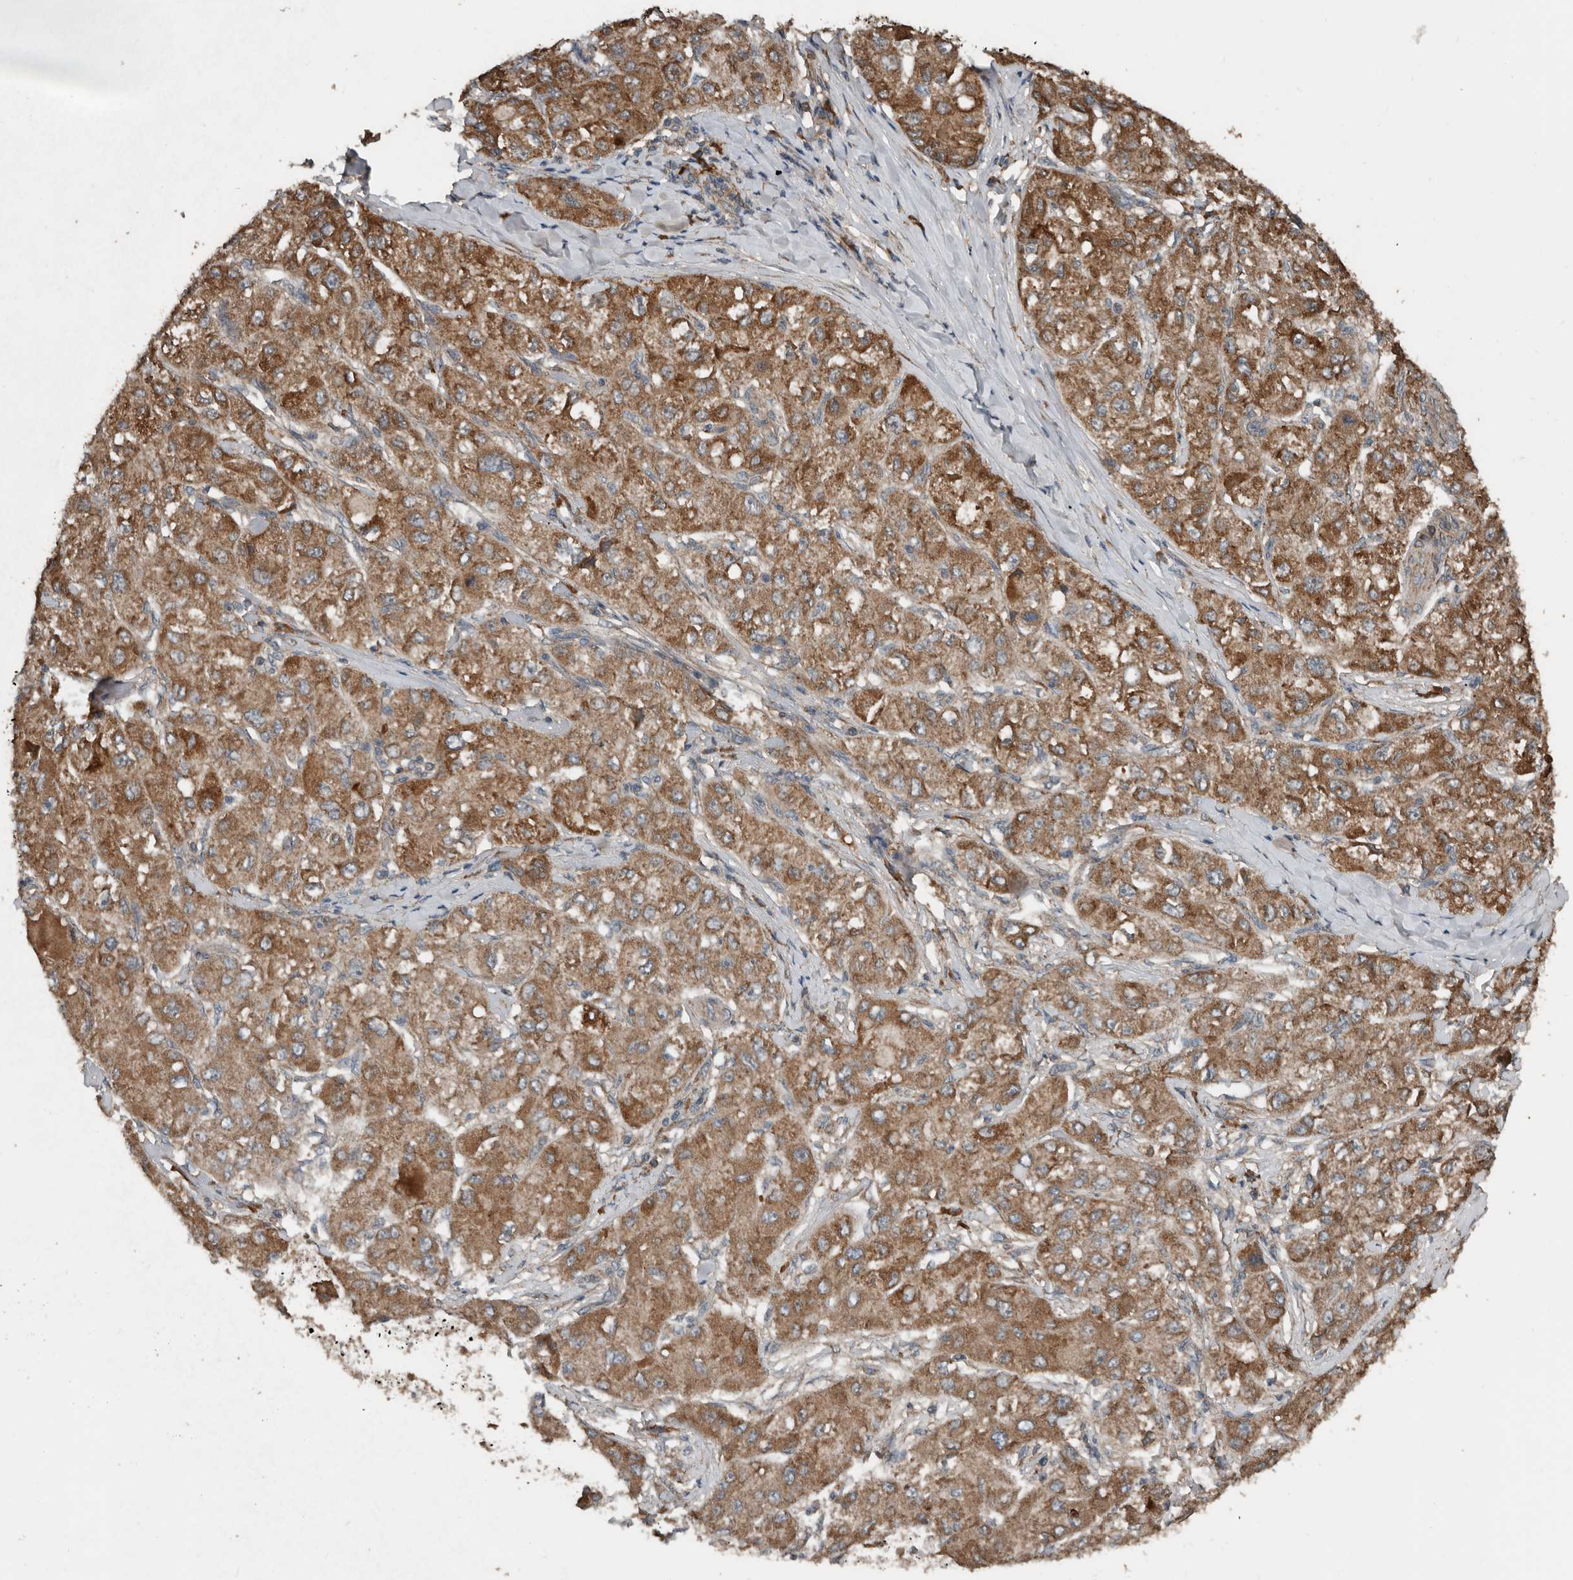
{"staining": {"intensity": "strong", "quantity": ">75%", "location": "cytoplasmic/membranous"}, "tissue": "liver cancer", "cell_type": "Tumor cells", "image_type": "cancer", "snomed": [{"axis": "morphology", "description": "Carcinoma, Hepatocellular, NOS"}, {"axis": "topography", "description": "Liver"}], "caption": "Immunohistochemistry (IHC) of liver cancer (hepatocellular carcinoma) reveals high levels of strong cytoplasmic/membranous expression in approximately >75% of tumor cells.", "gene": "RNF207", "patient": {"sex": "male", "age": 80}}